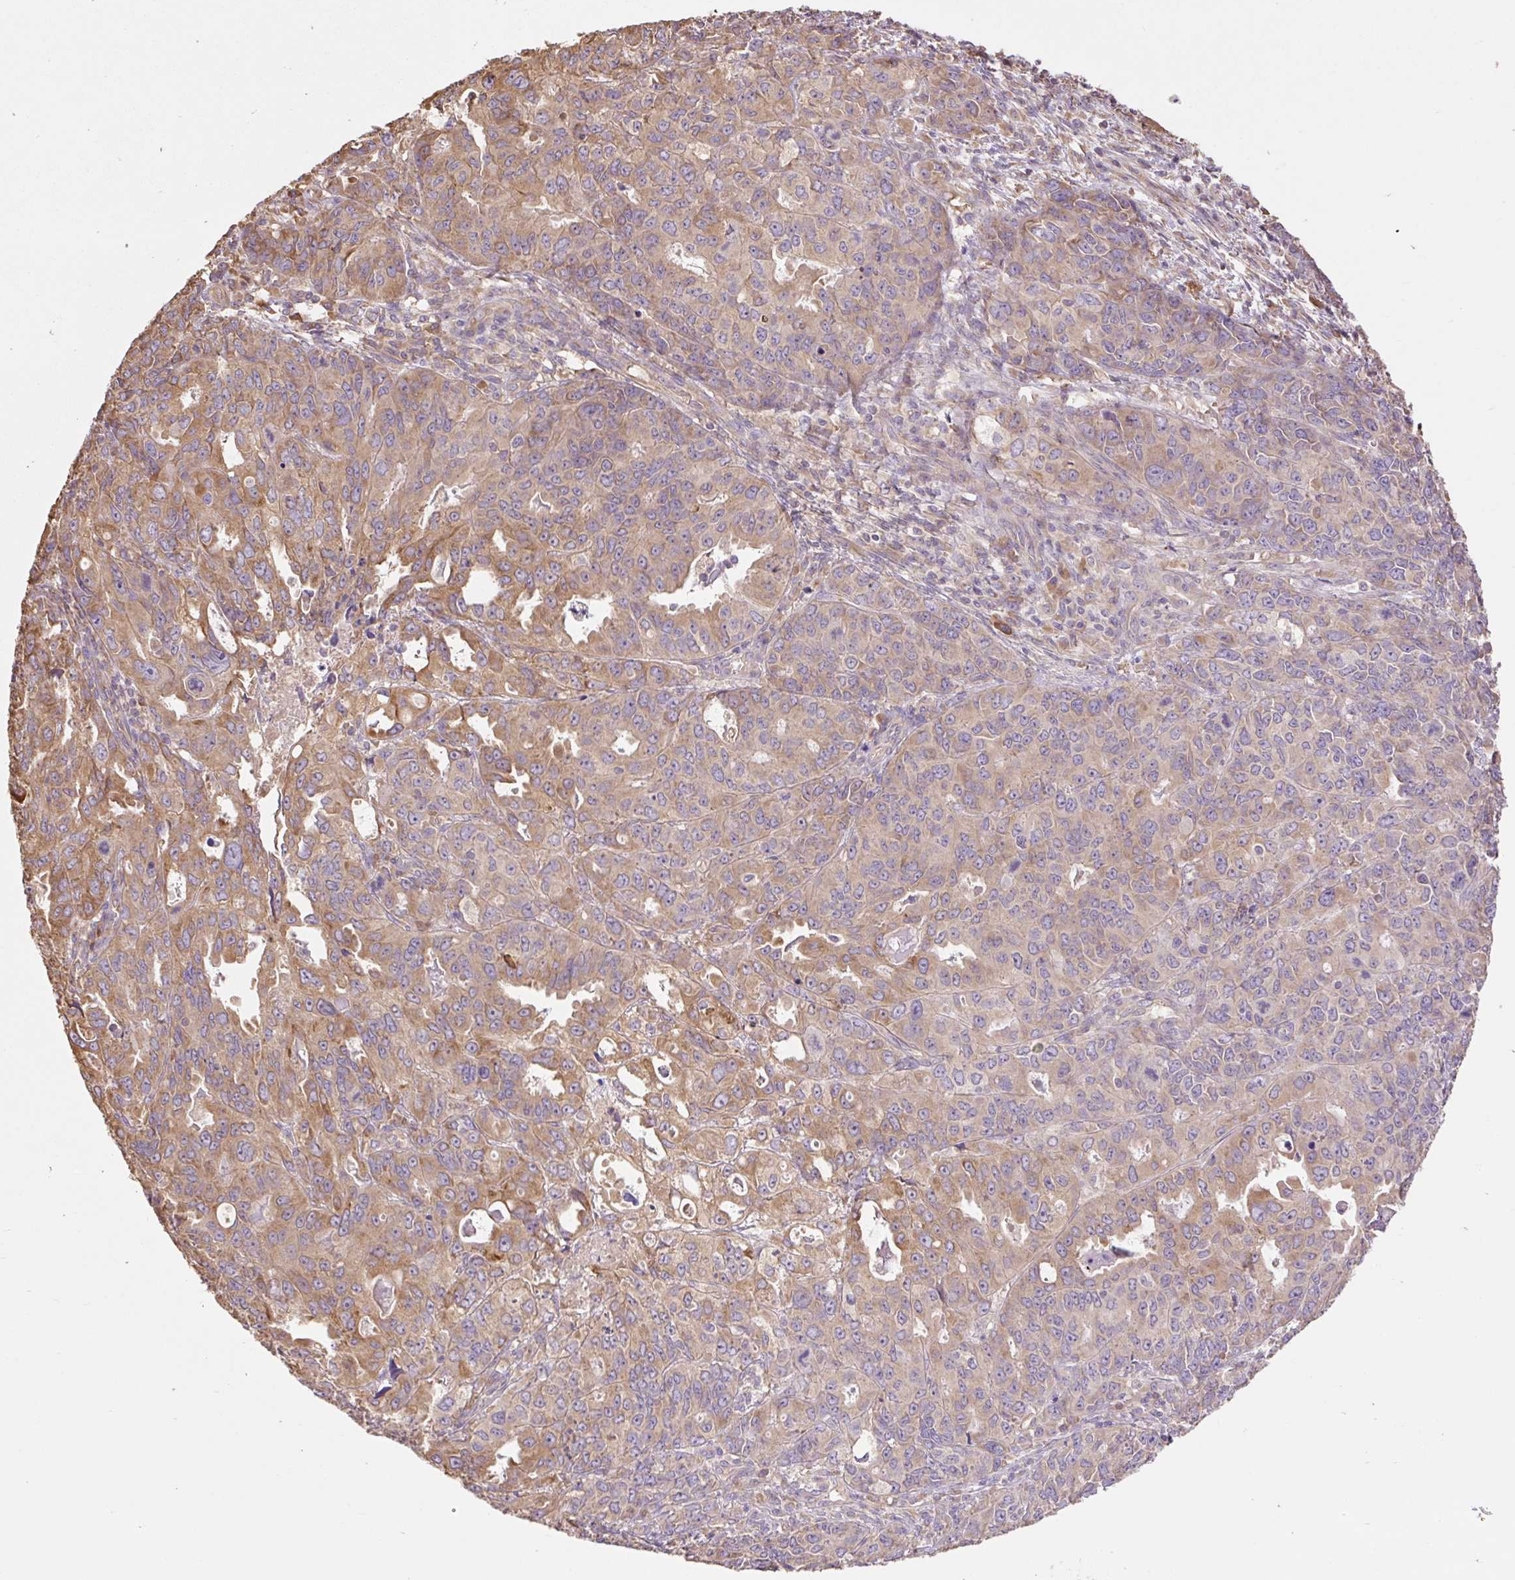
{"staining": {"intensity": "moderate", "quantity": "25%-75%", "location": "cytoplasmic/membranous"}, "tissue": "endometrial cancer", "cell_type": "Tumor cells", "image_type": "cancer", "snomed": [{"axis": "morphology", "description": "Adenocarcinoma, NOS"}, {"axis": "topography", "description": "Uterus"}], "caption": "Immunohistochemical staining of human adenocarcinoma (endometrial) demonstrates moderate cytoplasmic/membranous protein expression in about 25%-75% of tumor cells.", "gene": "DESI1", "patient": {"sex": "female", "age": 79}}